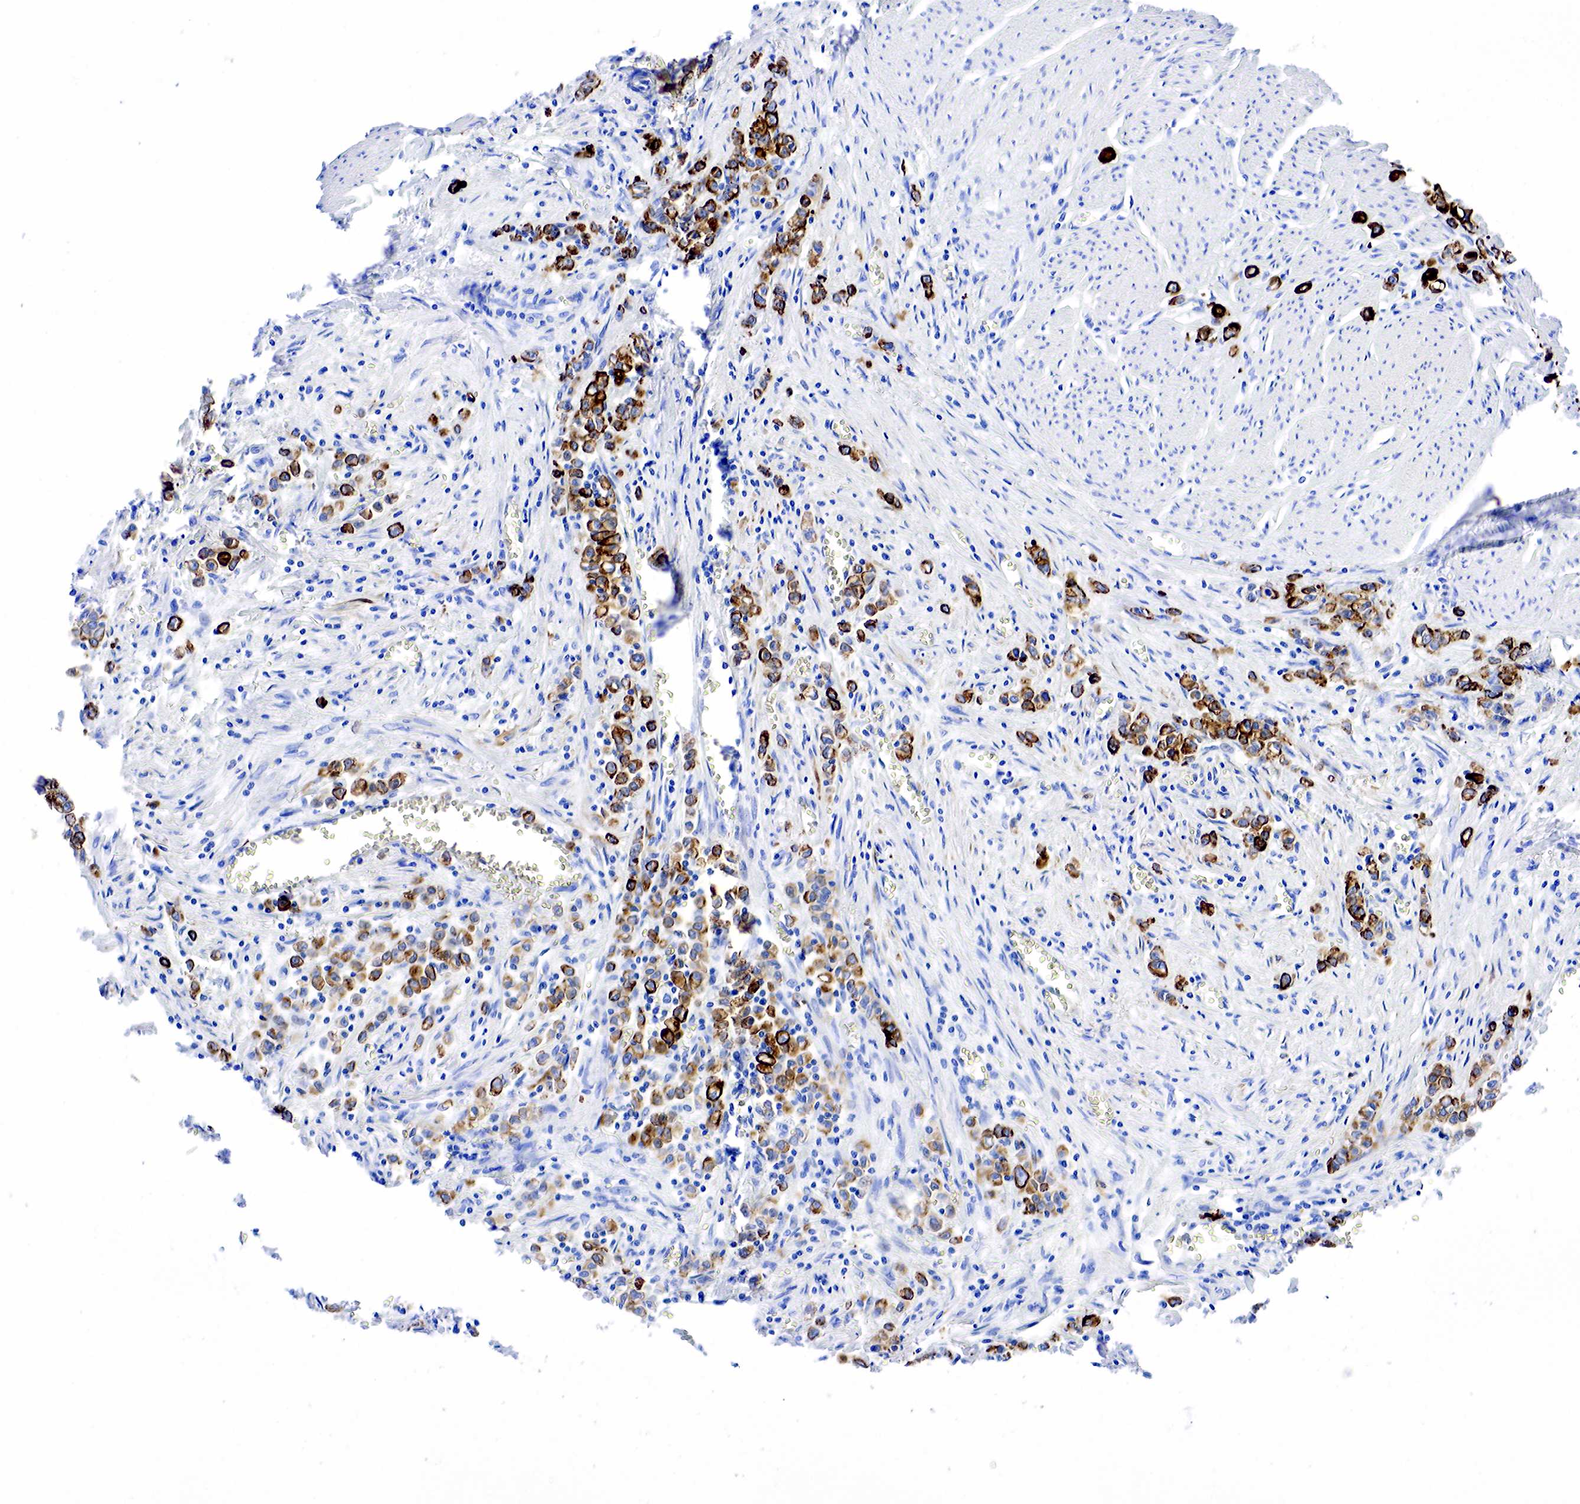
{"staining": {"intensity": "strong", "quantity": "25%-75%", "location": "cytoplasmic/membranous"}, "tissue": "stomach cancer", "cell_type": "Tumor cells", "image_type": "cancer", "snomed": [{"axis": "morphology", "description": "Adenocarcinoma, NOS"}, {"axis": "topography", "description": "Stomach"}], "caption": "Stomach cancer (adenocarcinoma) stained with DAB (3,3'-diaminobenzidine) IHC displays high levels of strong cytoplasmic/membranous staining in approximately 25%-75% of tumor cells. (brown staining indicates protein expression, while blue staining denotes nuclei).", "gene": "KRT7", "patient": {"sex": "male", "age": 72}}